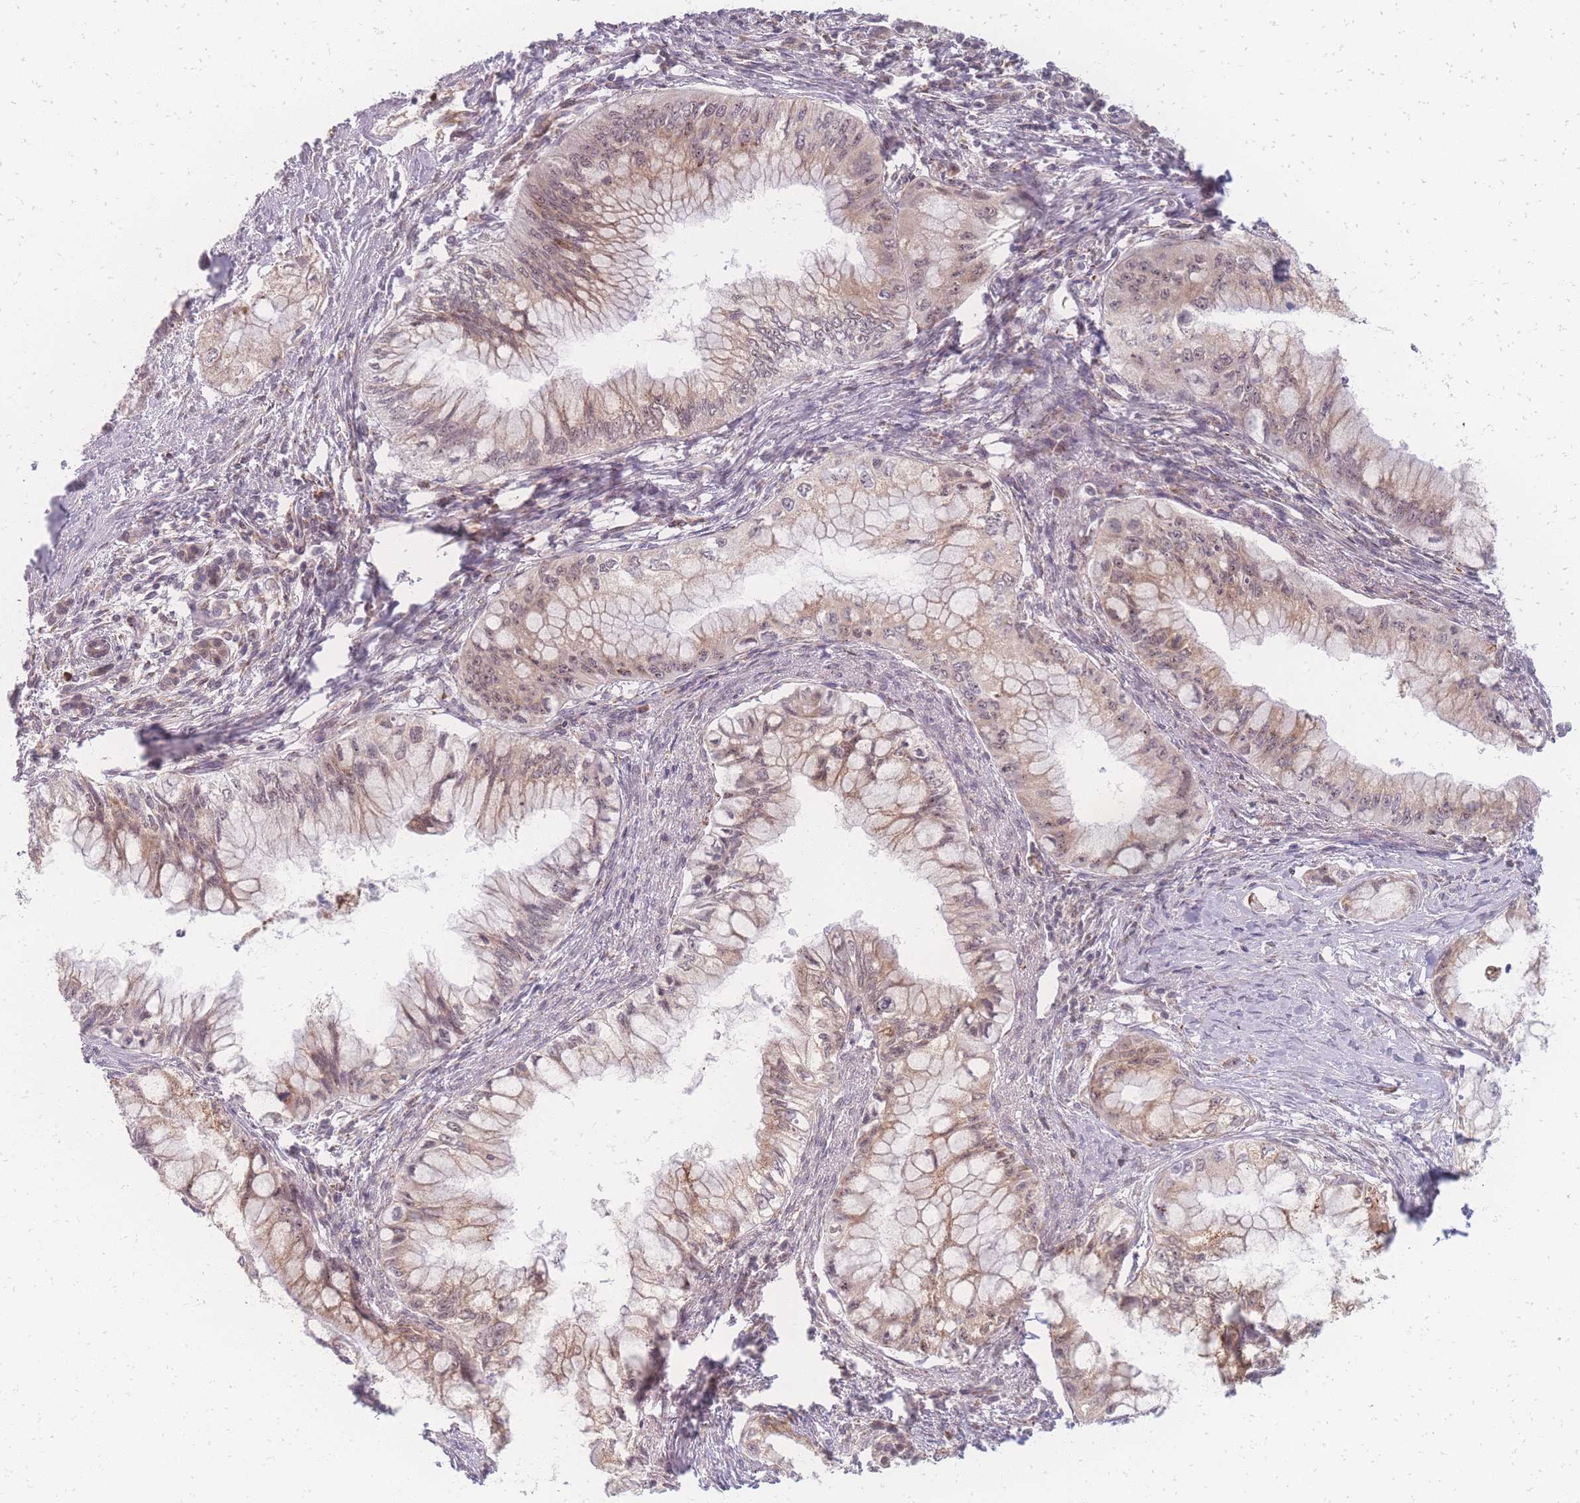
{"staining": {"intensity": "weak", "quantity": "25%-75%", "location": "cytoplasmic/membranous"}, "tissue": "pancreatic cancer", "cell_type": "Tumor cells", "image_type": "cancer", "snomed": [{"axis": "morphology", "description": "Adenocarcinoma, NOS"}, {"axis": "topography", "description": "Pancreas"}], "caption": "DAB immunohistochemical staining of pancreatic cancer reveals weak cytoplasmic/membranous protein positivity in approximately 25%-75% of tumor cells. The staining was performed using DAB to visualize the protein expression in brown, while the nuclei were stained in blue with hematoxylin (Magnification: 20x).", "gene": "ZC3H13", "patient": {"sex": "male", "age": 48}}